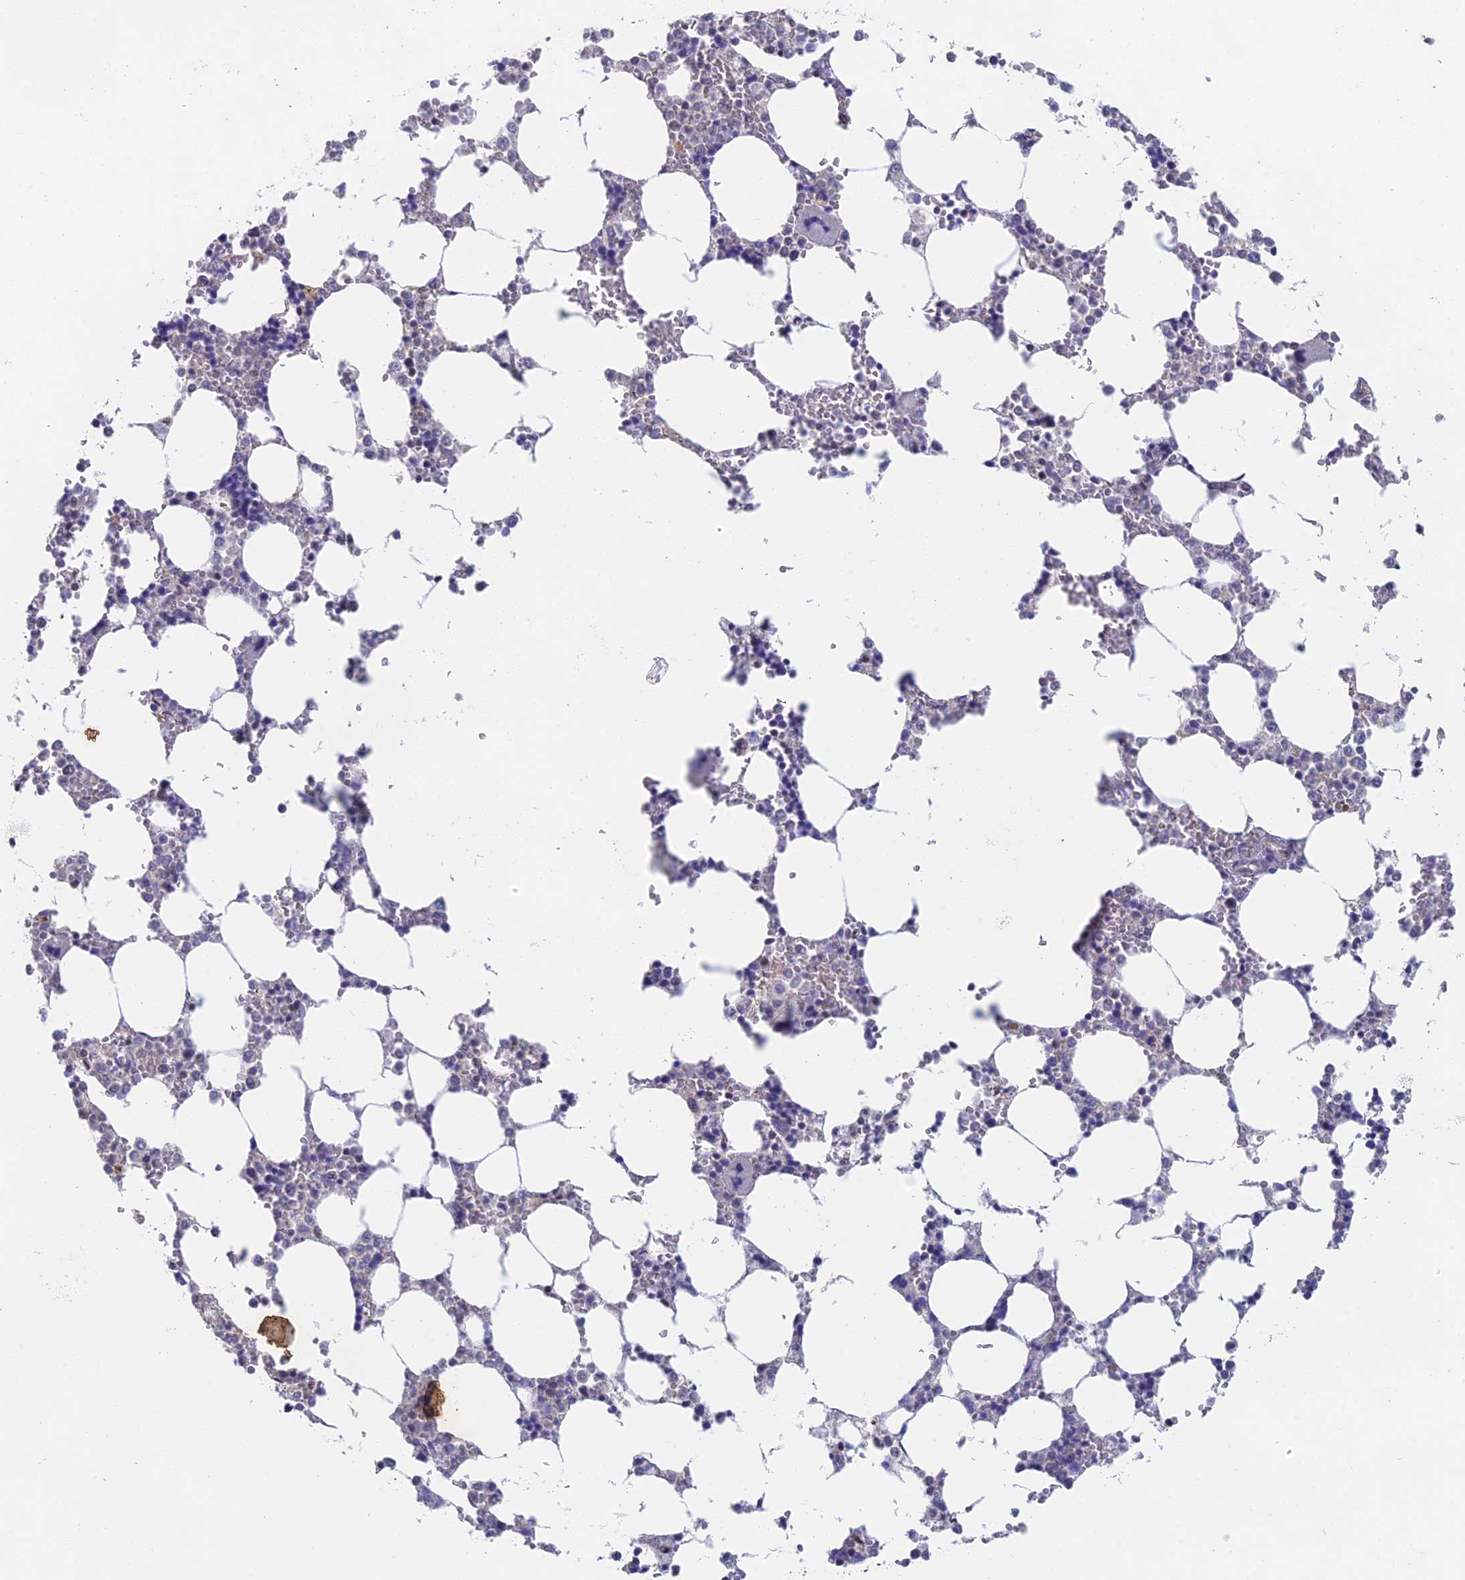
{"staining": {"intensity": "moderate", "quantity": "<25%", "location": "nuclear"}, "tissue": "bone marrow", "cell_type": "Hematopoietic cells", "image_type": "normal", "snomed": [{"axis": "morphology", "description": "Normal tissue, NOS"}, {"axis": "topography", "description": "Bone marrow"}], "caption": "Benign bone marrow reveals moderate nuclear positivity in approximately <25% of hematopoietic cells, visualized by immunohistochemistry. The staining is performed using DAB (3,3'-diaminobenzidine) brown chromogen to label protein expression. The nuclei are counter-stained blue using hematoxylin.", "gene": "MRPL17", "patient": {"sex": "male", "age": 64}}